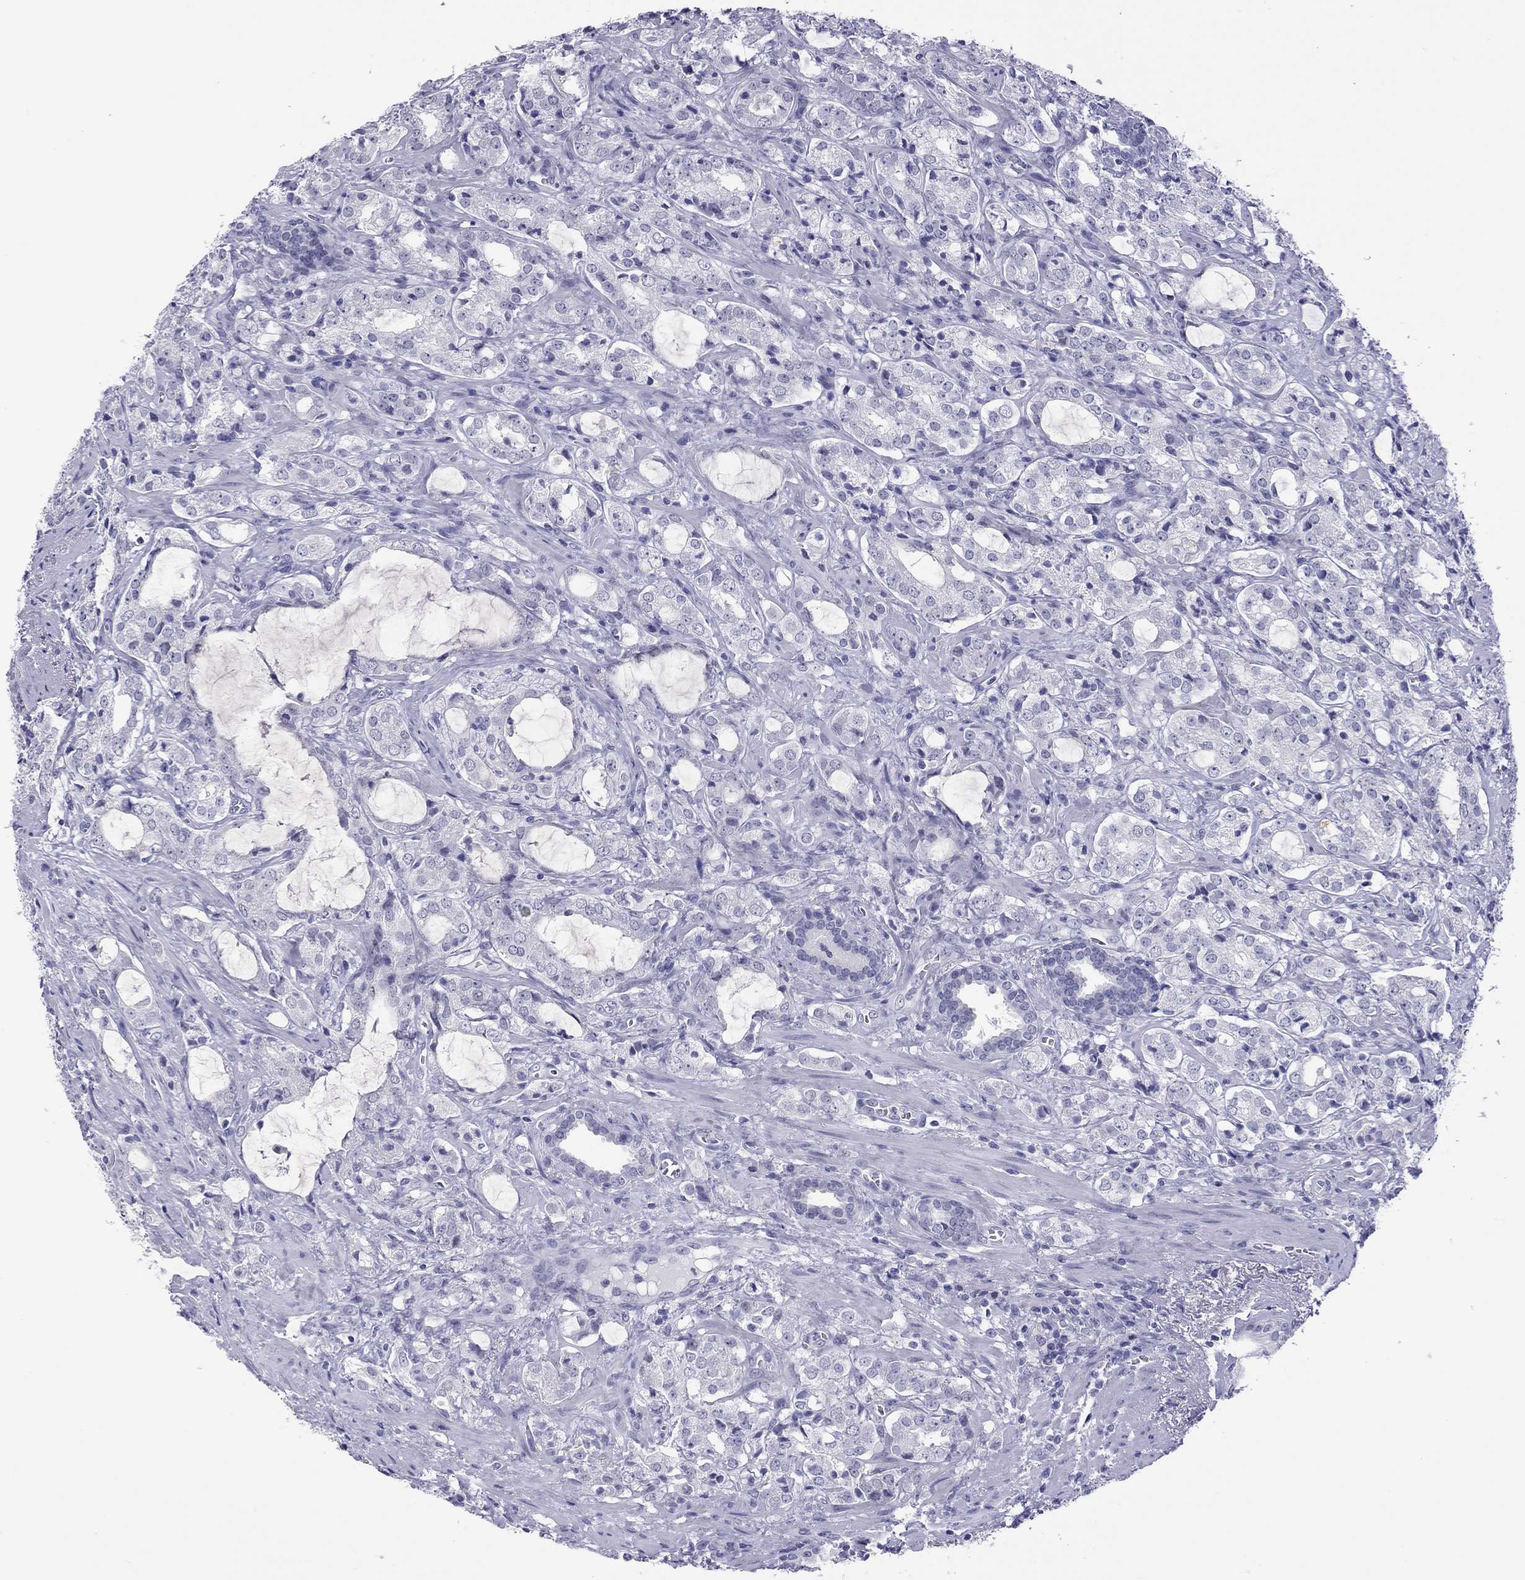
{"staining": {"intensity": "negative", "quantity": "none", "location": "none"}, "tissue": "prostate cancer", "cell_type": "Tumor cells", "image_type": "cancer", "snomed": [{"axis": "morphology", "description": "Adenocarcinoma, NOS"}, {"axis": "topography", "description": "Prostate"}], "caption": "The IHC histopathology image has no significant expression in tumor cells of prostate cancer tissue. The staining was performed using DAB to visualize the protein expression in brown, while the nuclei were stained in blue with hematoxylin (Magnification: 20x).", "gene": "CHRNB3", "patient": {"sex": "male", "age": 66}}